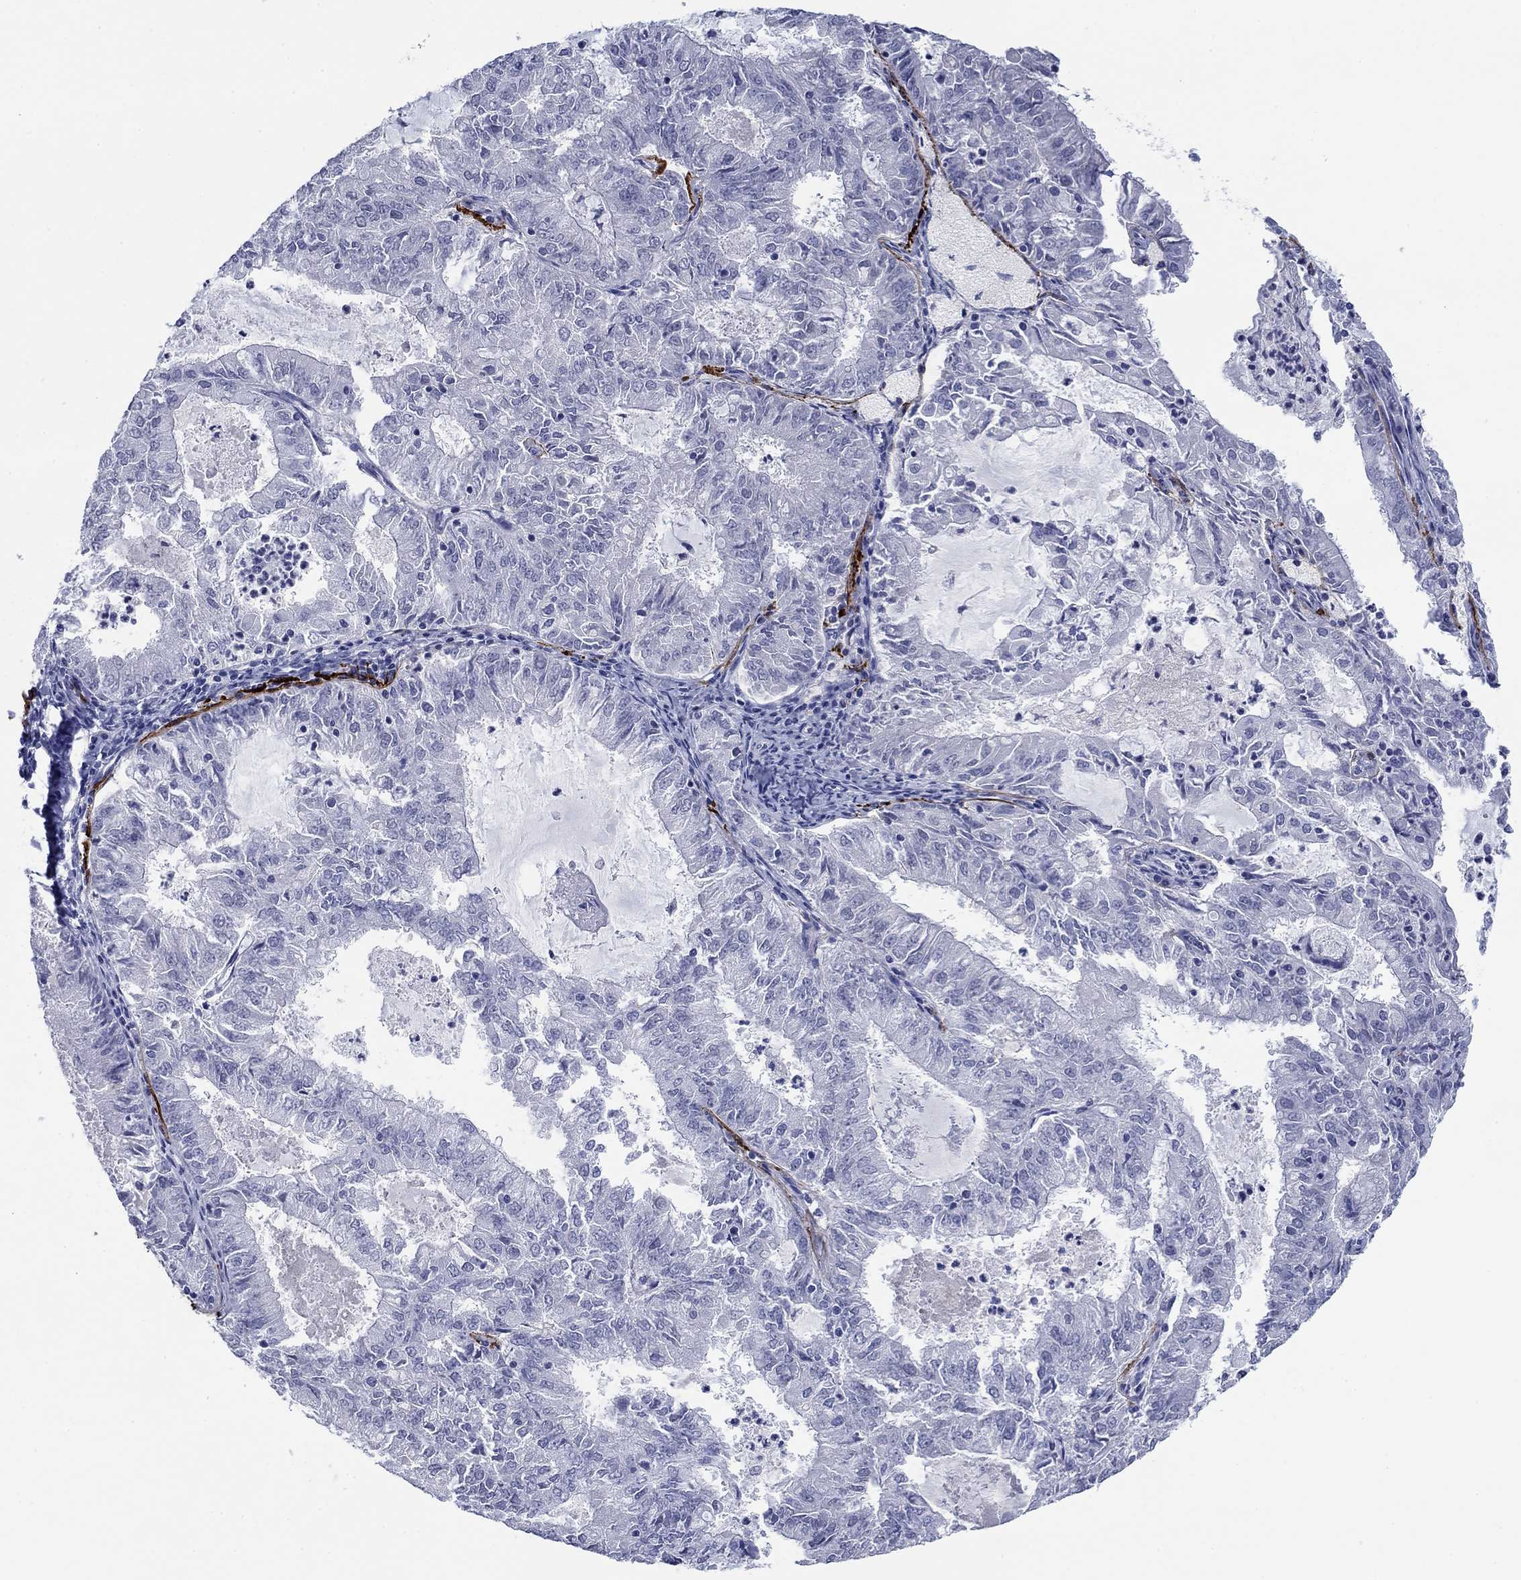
{"staining": {"intensity": "negative", "quantity": "none", "location": "none"}, "tissue": "endometrial cancer", "cell_type": "Tumor cells", "image_type": "cancer", "snomed": [{"axis": "morphology", "description": "Adenocarcinoma, NOS"}, {"axis": "topography", "description": "Endometrium"}], "caption": "IHC photomicrograph of neoplastic tissue: endometrial cancer stained with DAB (3,3'-diaminobenzidine) demonstrates no significant protein expression in tumor cells.", "gene": "PDYN", "patient": {"sex": "female", "age": 57}}